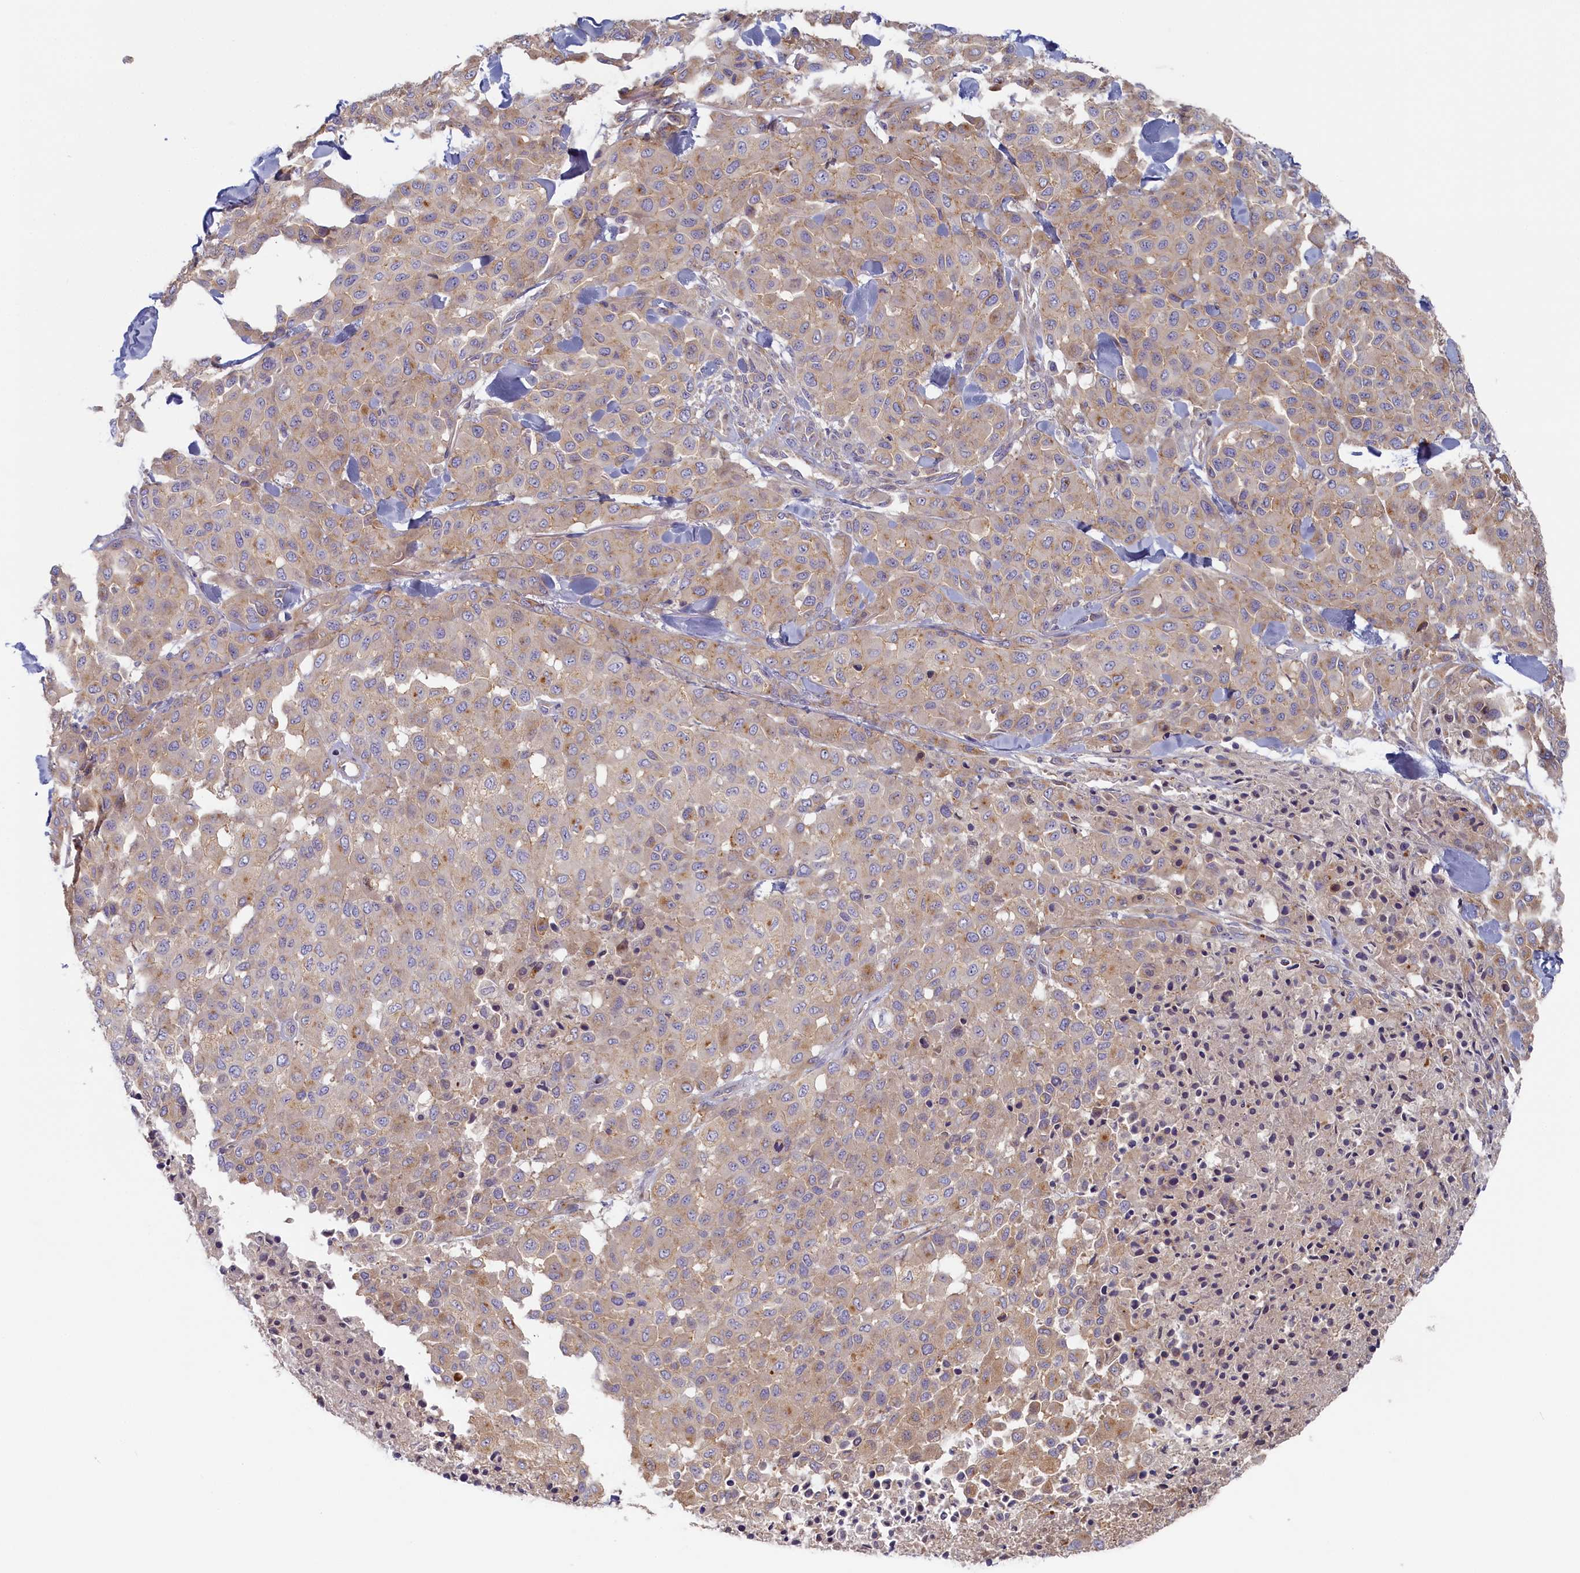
{"staining": {"intensity": "weak", "quantity": "25%-75%", "location": "cytoplasmic/membranous"}, "tissue": "melanoma", "cell_type": "Tumor cells", "image_type": "cancer", "snomed": [{"axis": "morphology", "description": "Malignant melanoma, Metastatic site"}, {"axis": "topography", "description": "Skin"}], "caption": "The histopathology image displays a brown stain indicating the presence of a protein in the cytoplasmic/membranous of tumor cells in melanoma.", "gene": "STX16", "patient": {"sex": "female", "age": 81}}